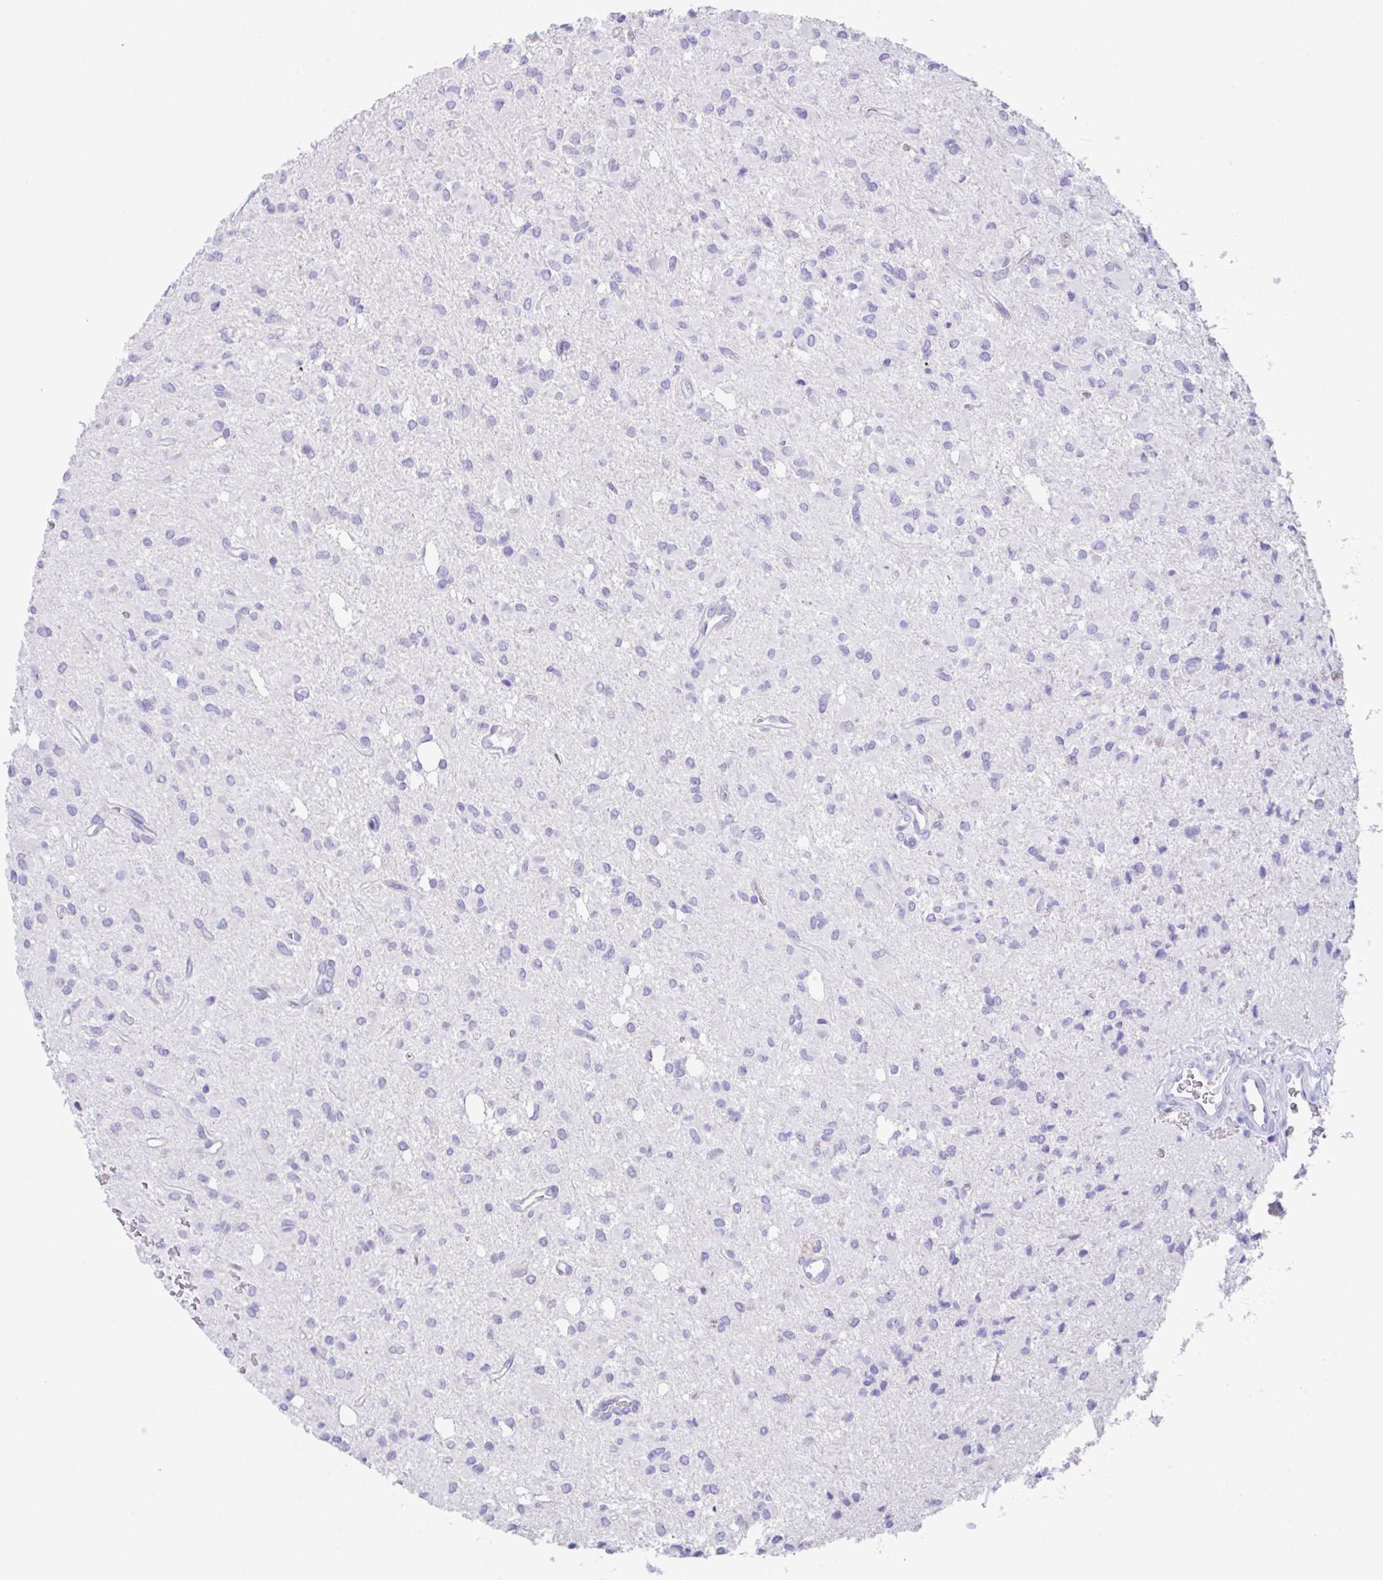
{"staining": {"intensity": "negative", "quantity": "none", "location": "none"}, "tissue": "glioma", "cell_type": "Tumor cells", "image_type": "cancer", "snomed": [{"axis": "morphology", "description": "Glioma, malignant, Low grade"}, {"axis": "topography", "description": "Brain"}], "caption": "The image demonstrates no significant expression in tumor cells of malignant glioma (low-grade).", "gene": "HACD4", "patient": {"sex": "female", "age": 33}}